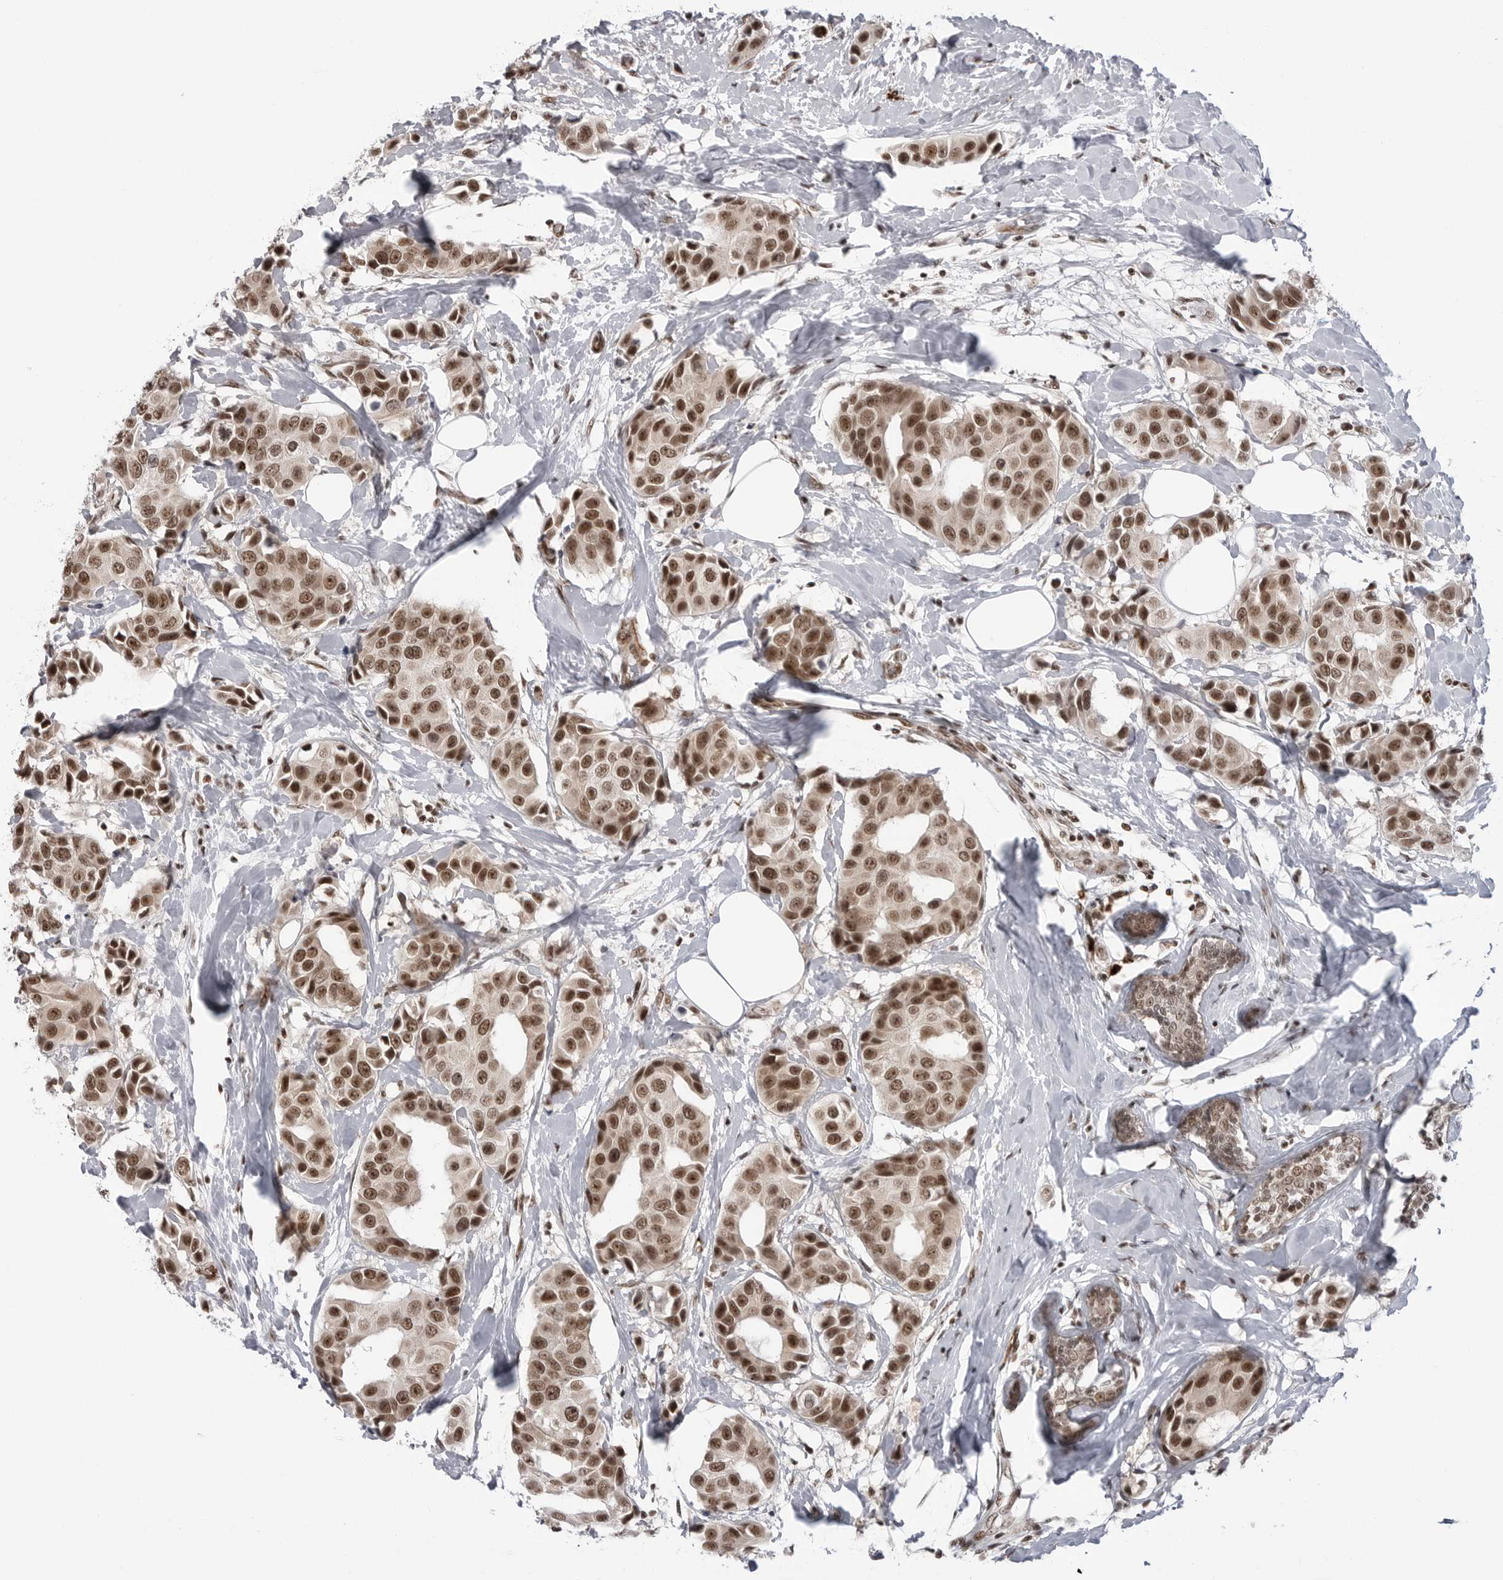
{"staining": {"intensity": "strong", "quantity": ">75%", "location": "nuclear"}, "tissue": "breast cancer", "cell_type": "Tumor cells", "image_type": "cancer", "snomed": [{"axis": "morphology", "description": "Normal tissue, NOS"}, {"axis": "morphology", "description": "Duct carcinoma"}, {"axis": "topography", "description": "Breast"}], "caption": "A brown stain highlights strong nuclear staining of a protein in human breast intraductal carcinoma tumor cells. (DAB (3,3'-diaminobenzidine) IHC, brown staining for protein, blue staining for nuclei).", "gene": "TRIM66", "patient": {"sex": "female", "age": 39}}